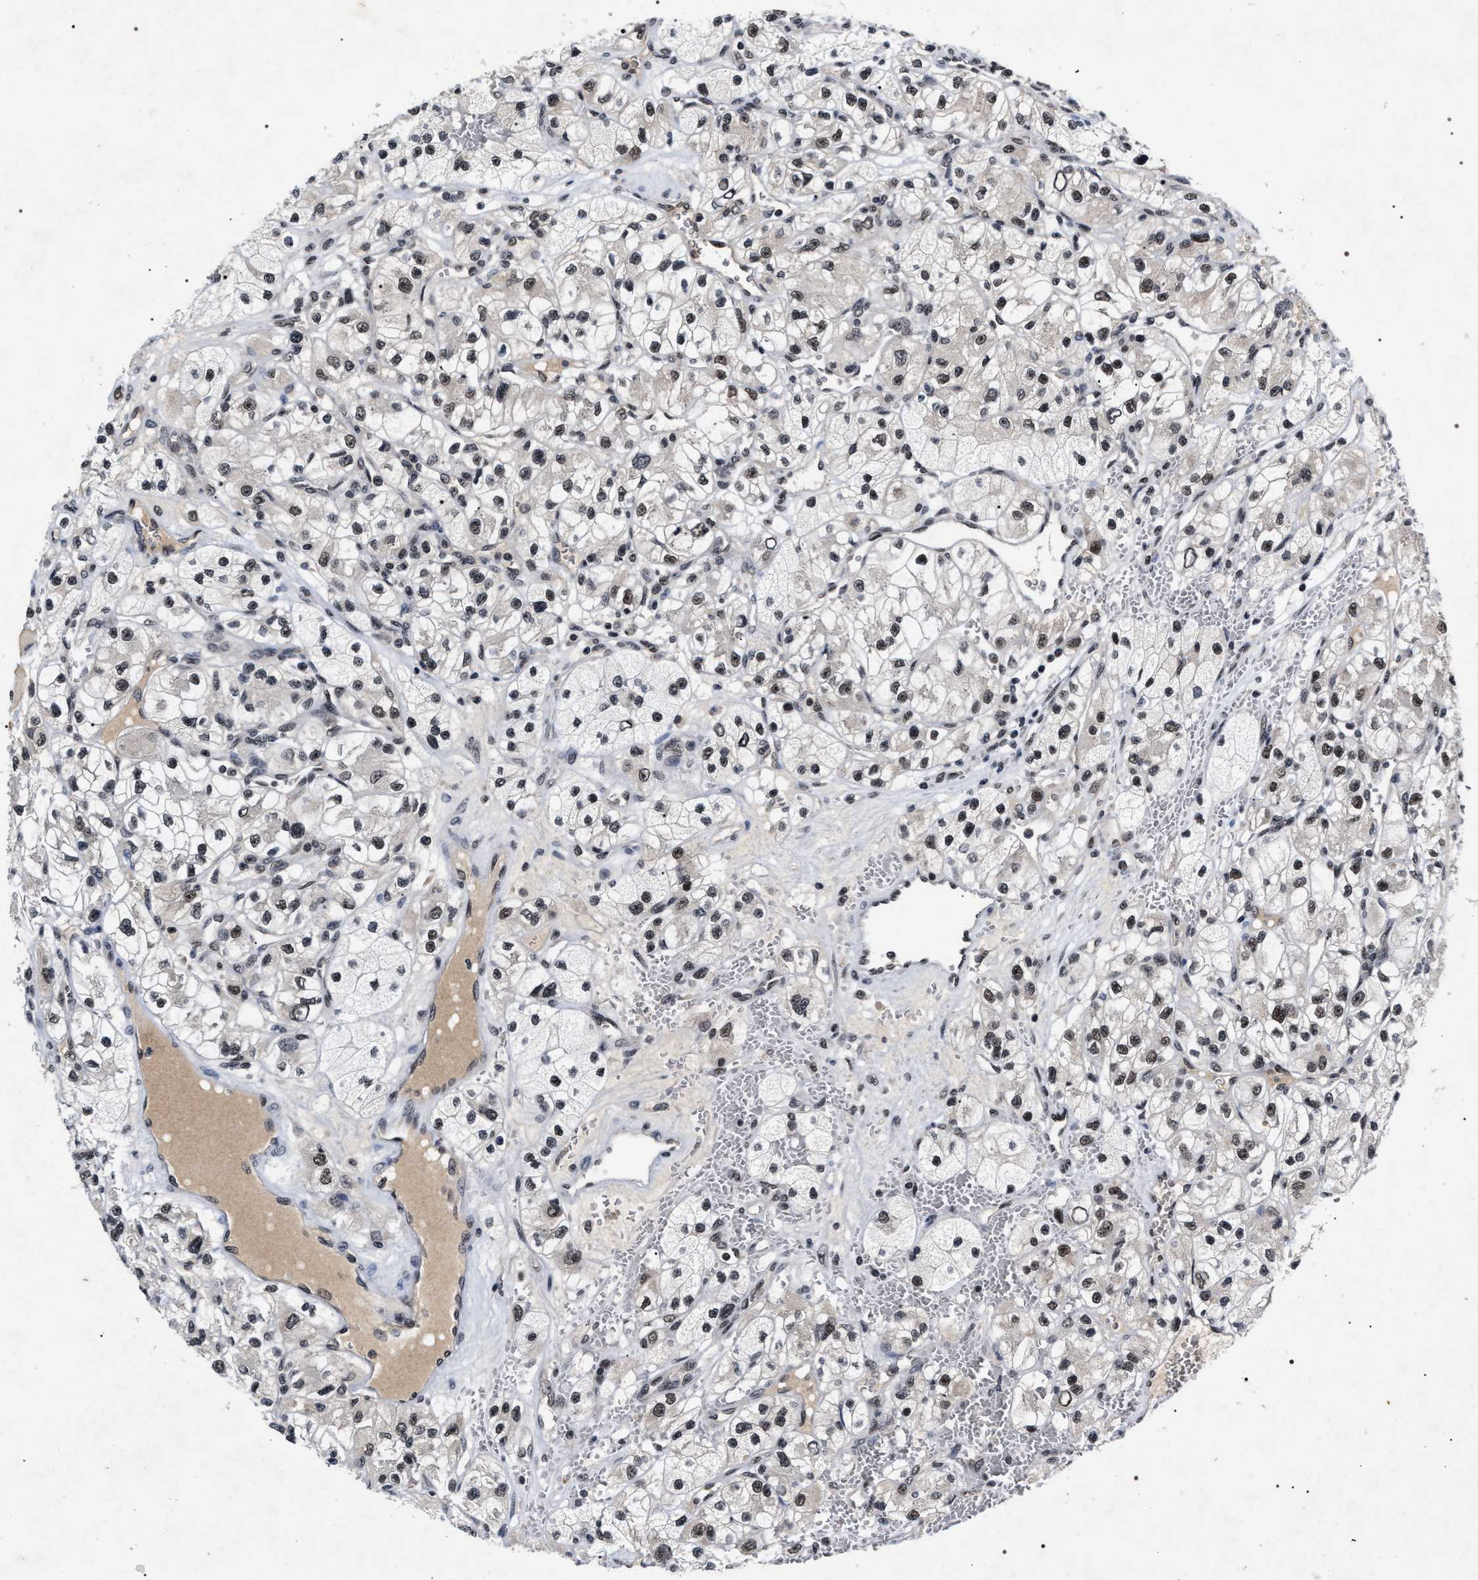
{"staining": {"intensity": "moderate", "quantity": "25%-75%", "location": "nuclear"}, "tissue": "renal cancer", "cell_type": "Tumor cells", "image_type": "cancer", "snomed": [{"axis": "morphology", "description": "Adenocarcinoma, NOS"}, {"axis": "topography", "description": "Kidney"}], "caption": "This histopathology image shows IHC staining of adenocarcinoma (renal), with medium moderate nuclear expression in about 25%-75% of tumor cells.", "gene": "RRP1B", "patient": {"sex": "female", "age": 57}}